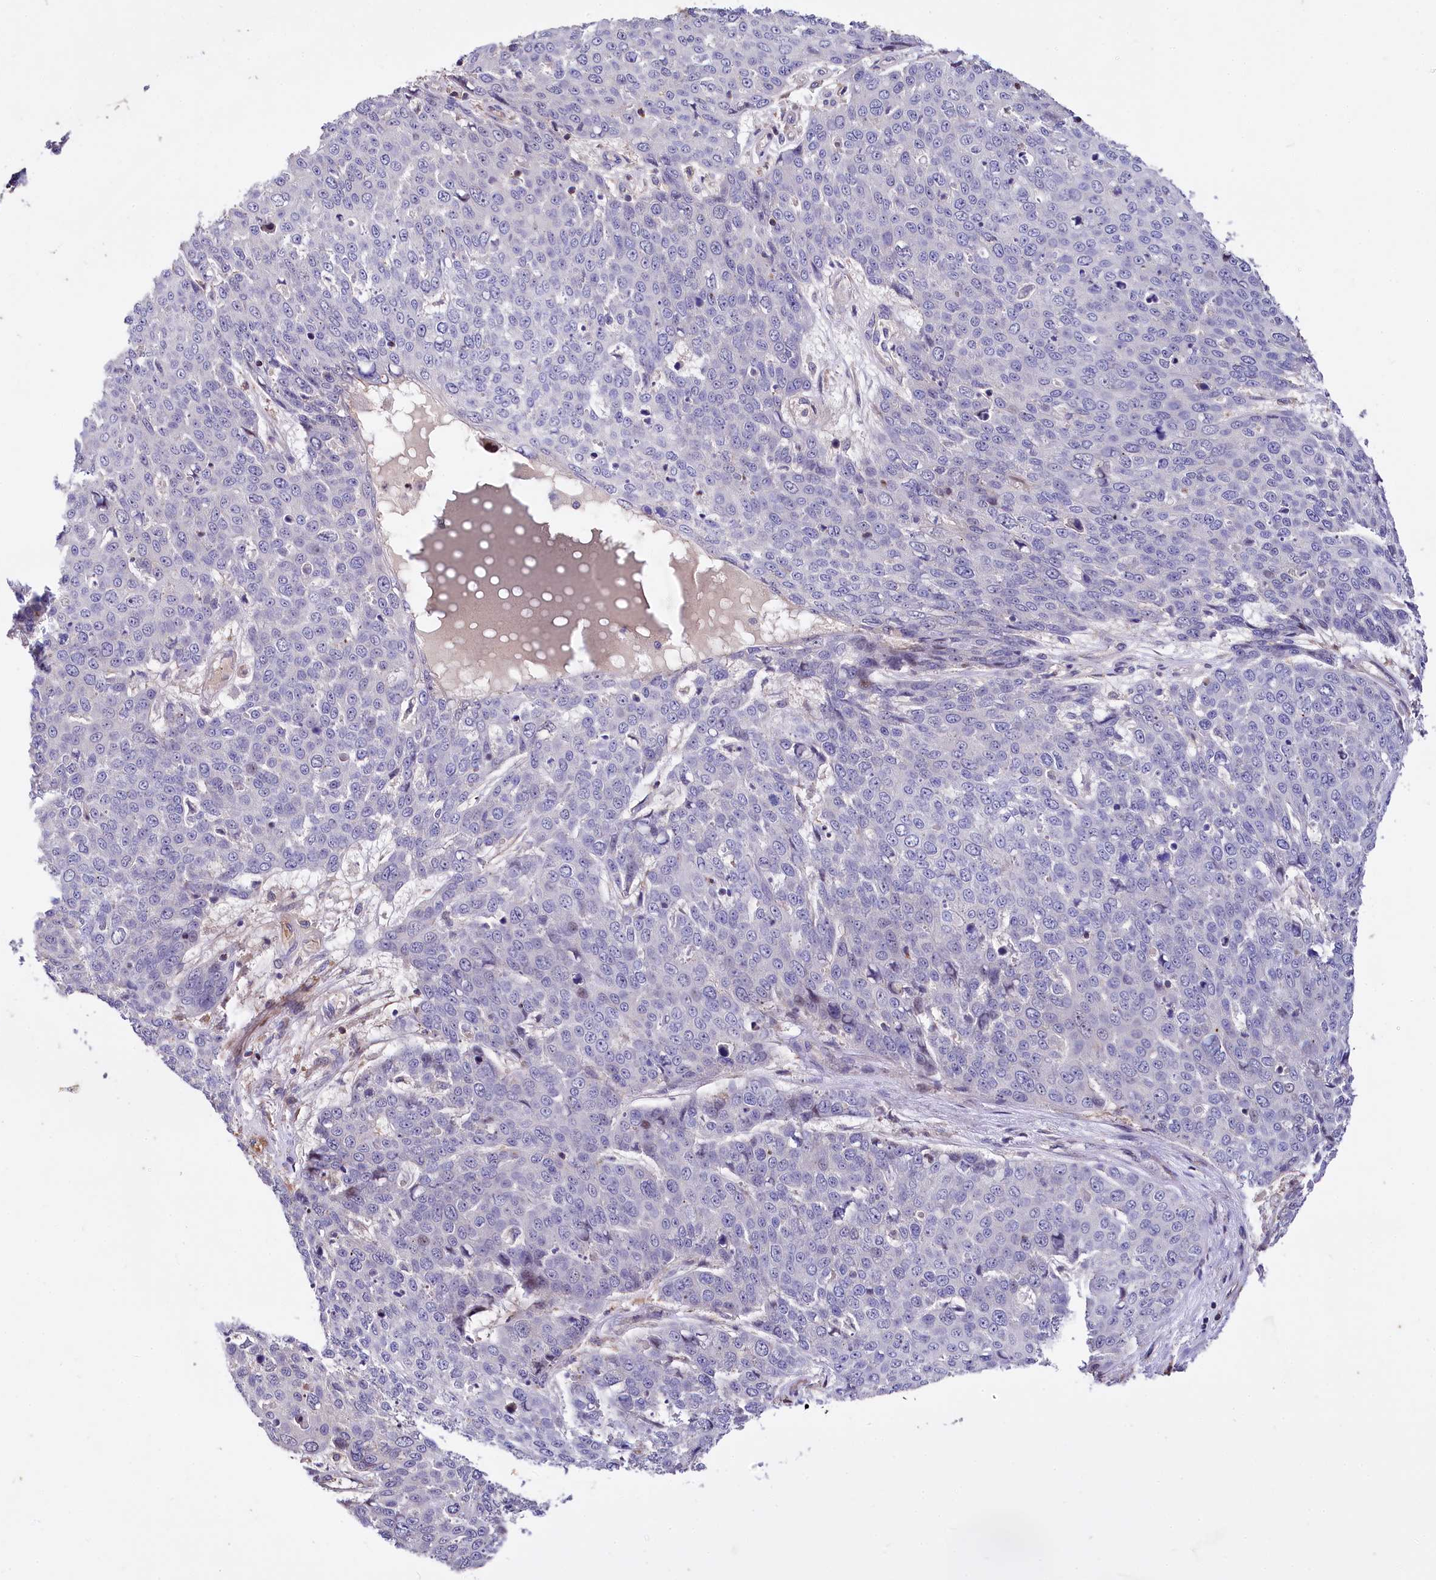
{"staining": {"intensity": "negative", "quantity": "none", "location": "none"}, "tissue": "skin cancer", "cell_type": "Tumor cells", "image_type": "cancer", "snomed": [{"axis": "morphology", "description": "Squamous cell carcinoma, NOS"}, {"axis": "topography", "description": "Skin"}], "caption": "Immunohistochemical staining of skin cancer (squamous cell carcinoma) reveals no significant expression in tumor cells. (DAB (3,3'-diaminobenzidine) IHC, high magnification).", "gene": "RPUSD3", "patient": {"sex": "male", "age": 71}}